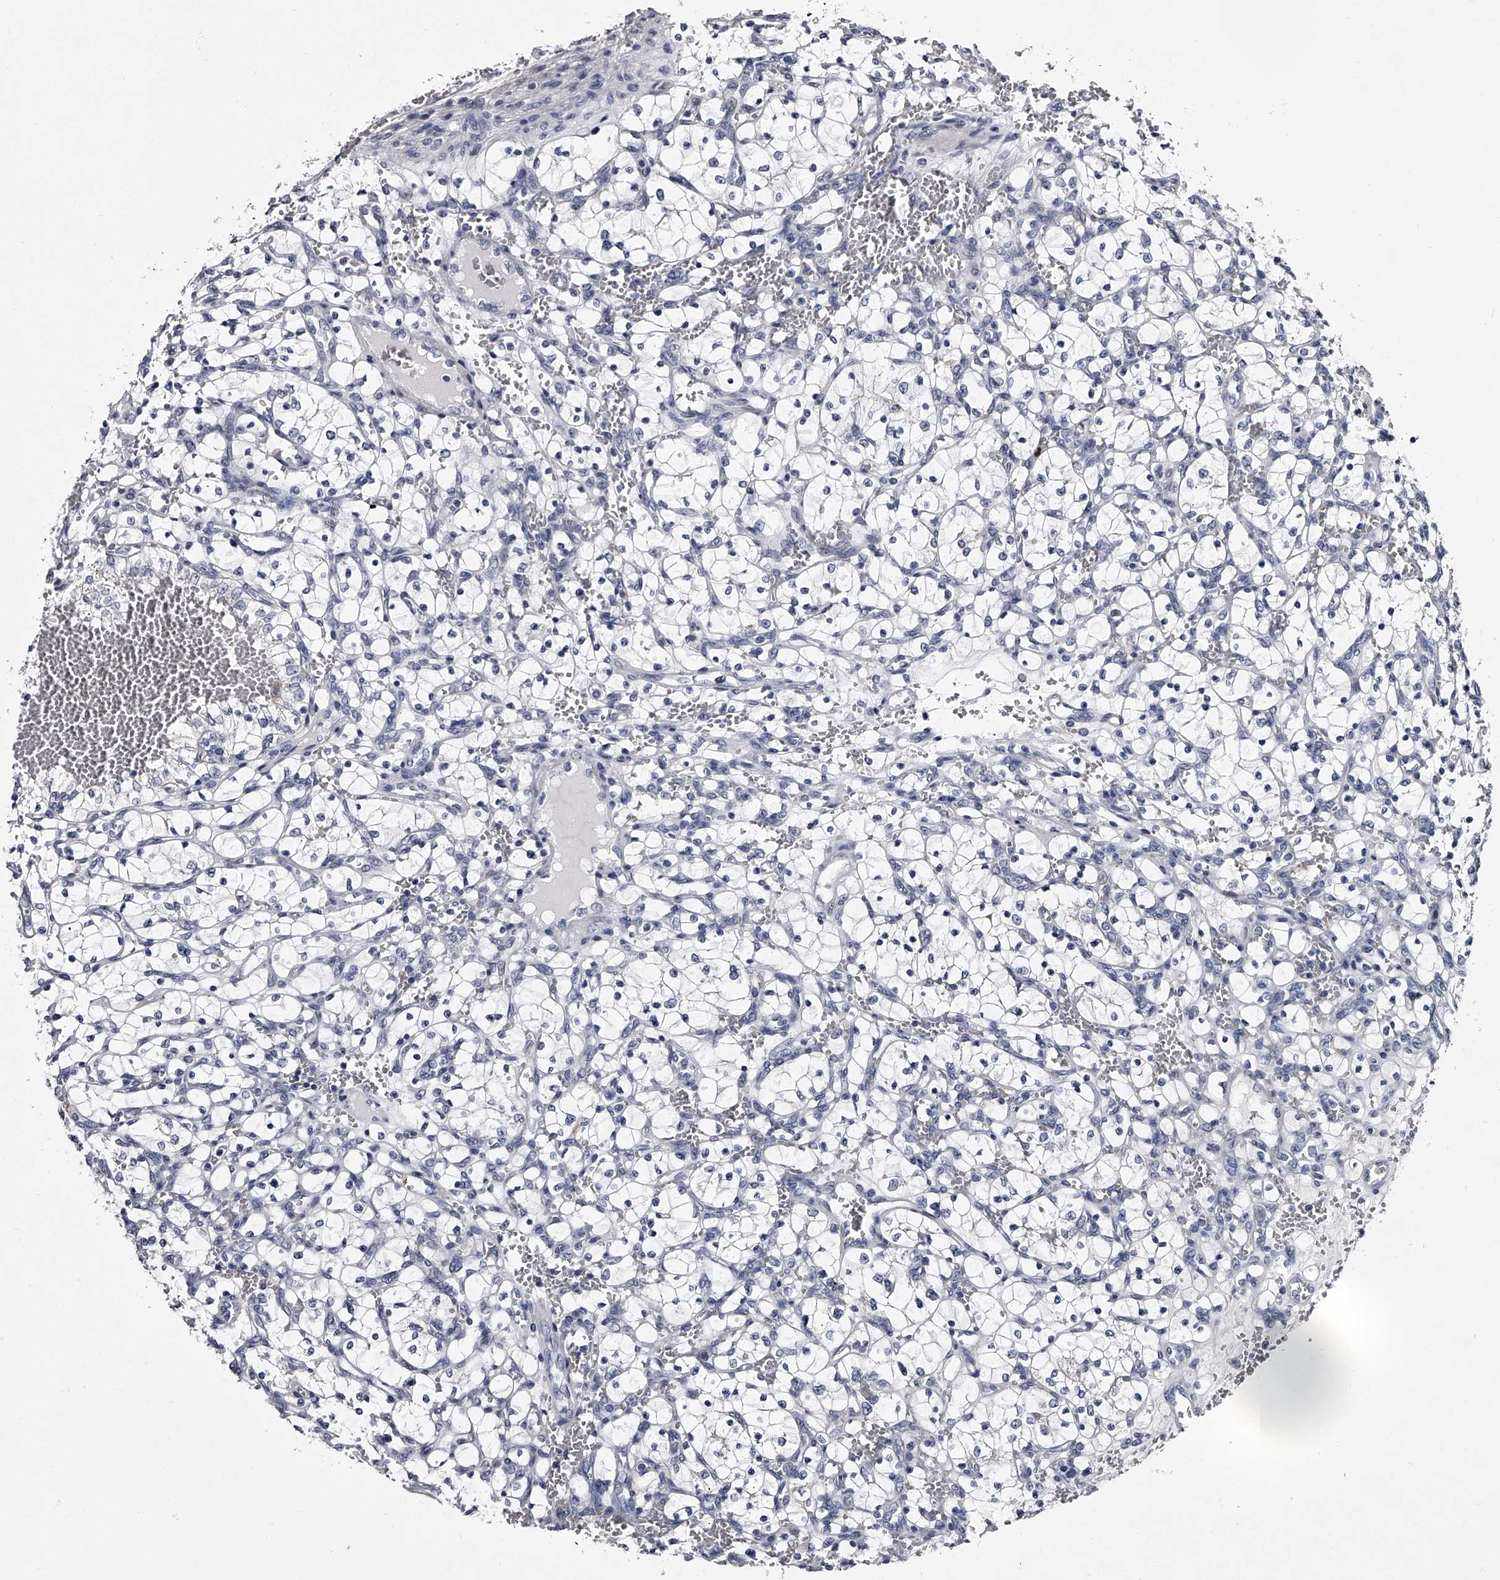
{"staining": {"intensity": "negative", "quantity": "none", "location": "none"}, "tissue": "renal cancer", "cell_type": "Tumor cells", "image_type": "cancer", "snomed": [{"axis": "morphology", "description": "Adenocarcinoma, NOS"}, {"axis": "topography", "description": "Kidney"}], "caption": "Immunohistochemistry (IHC) image of renal adenocarcinoma stained for a protein (brown), which displays no positivity in tumor cells.", "gene": "GAPVD1", "patient": {"sex": "female", "age": 69}}